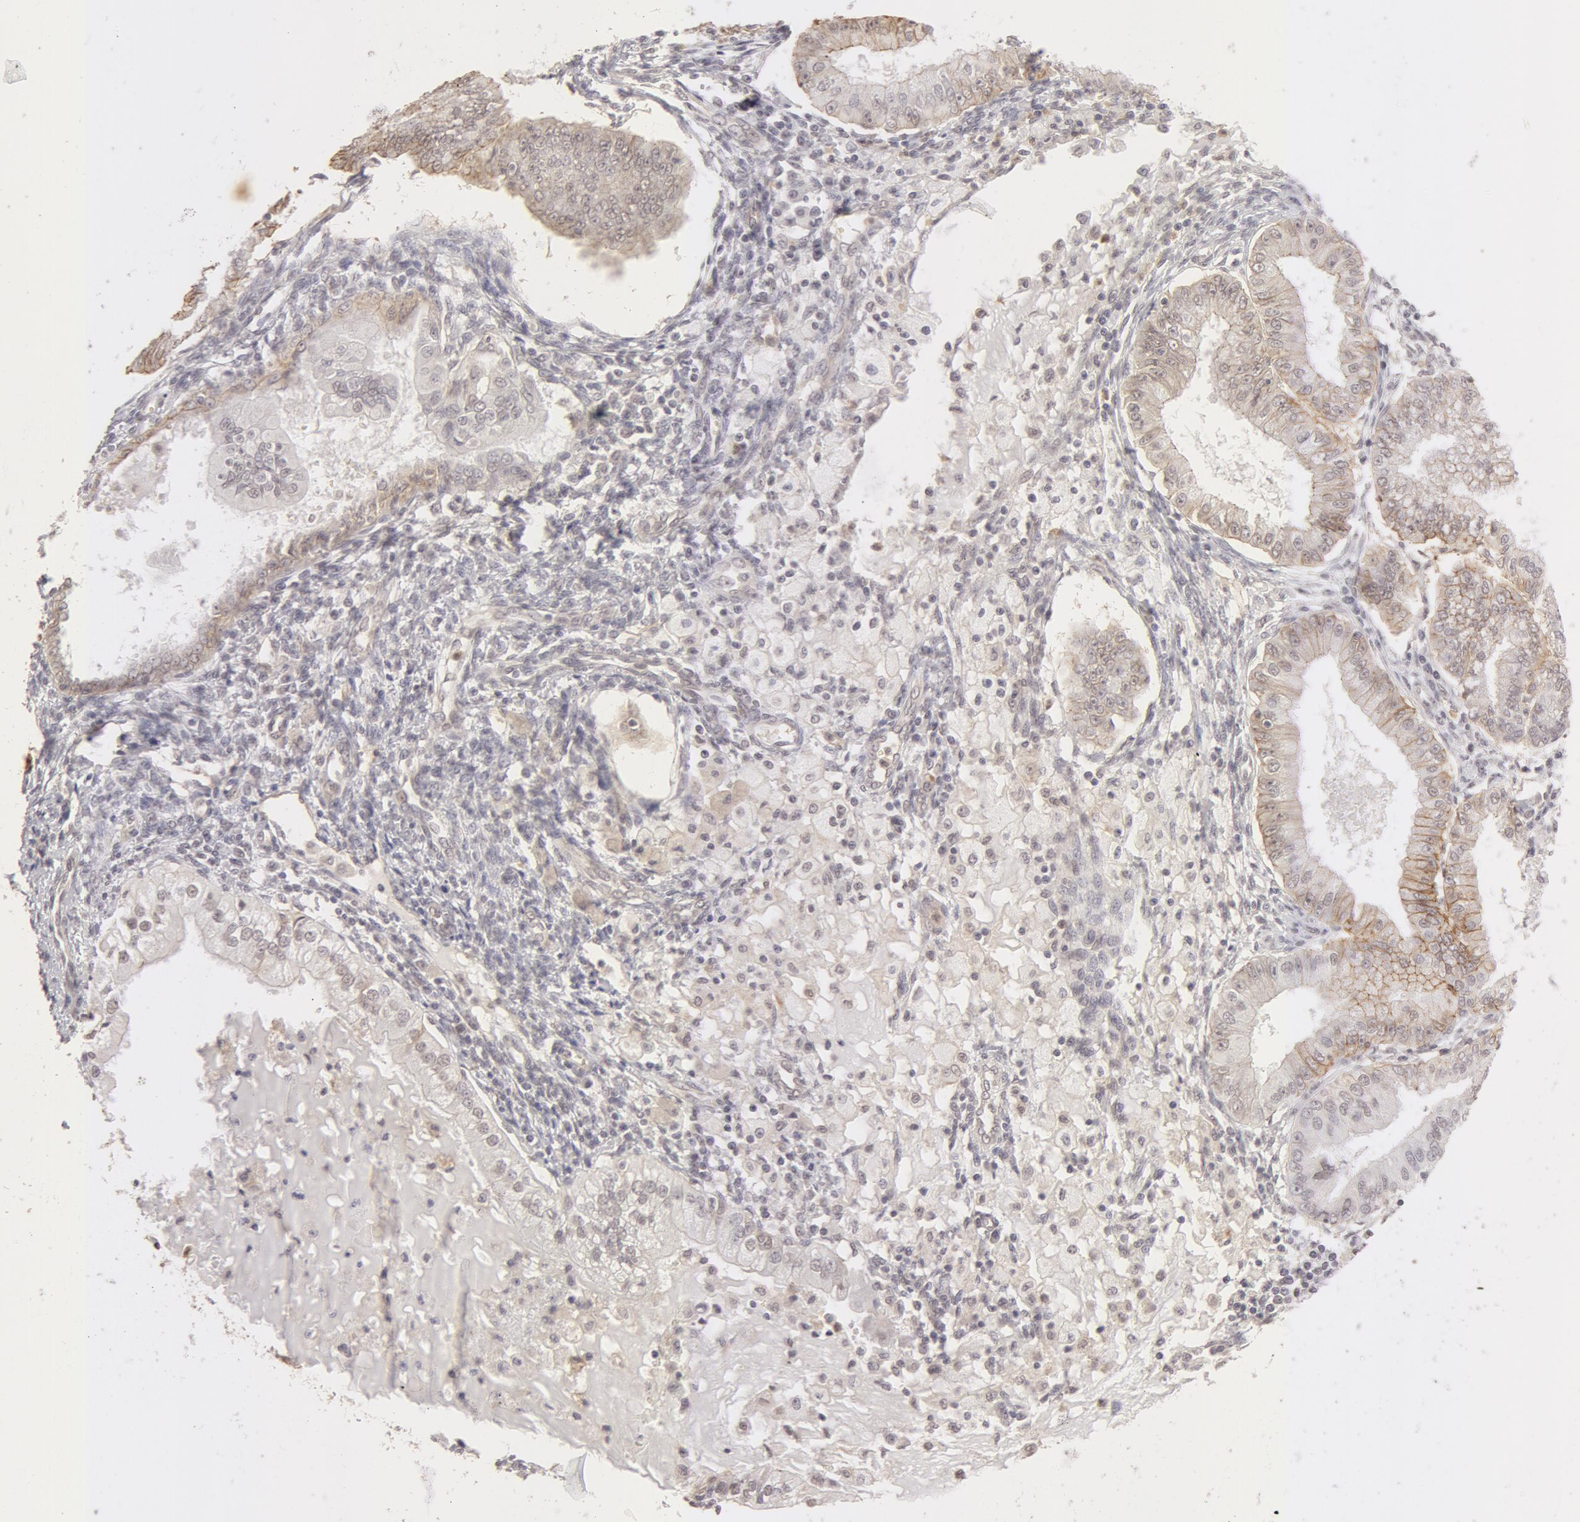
{"staining": {"intensity": "weak", "quantity": ">75%", "location": "cytoplasmic/membranous"}, "tissue": "endometrial cancer", "cell_type": "Tumor cells", "image_type": "cancer", "snomed": [{"axis": "morphology", "description": "Adenocarcinoma, NOS"}, {"axis": "topography", "description": "Endometrium"}], "caption": "Adenocarcinoma (endometrial) tissue reveals weak cytoplasmic/membranous expression in about >75% of tumor cells", "gene": "ADAM10", "patient": {"sex": "female", "age": 76}}